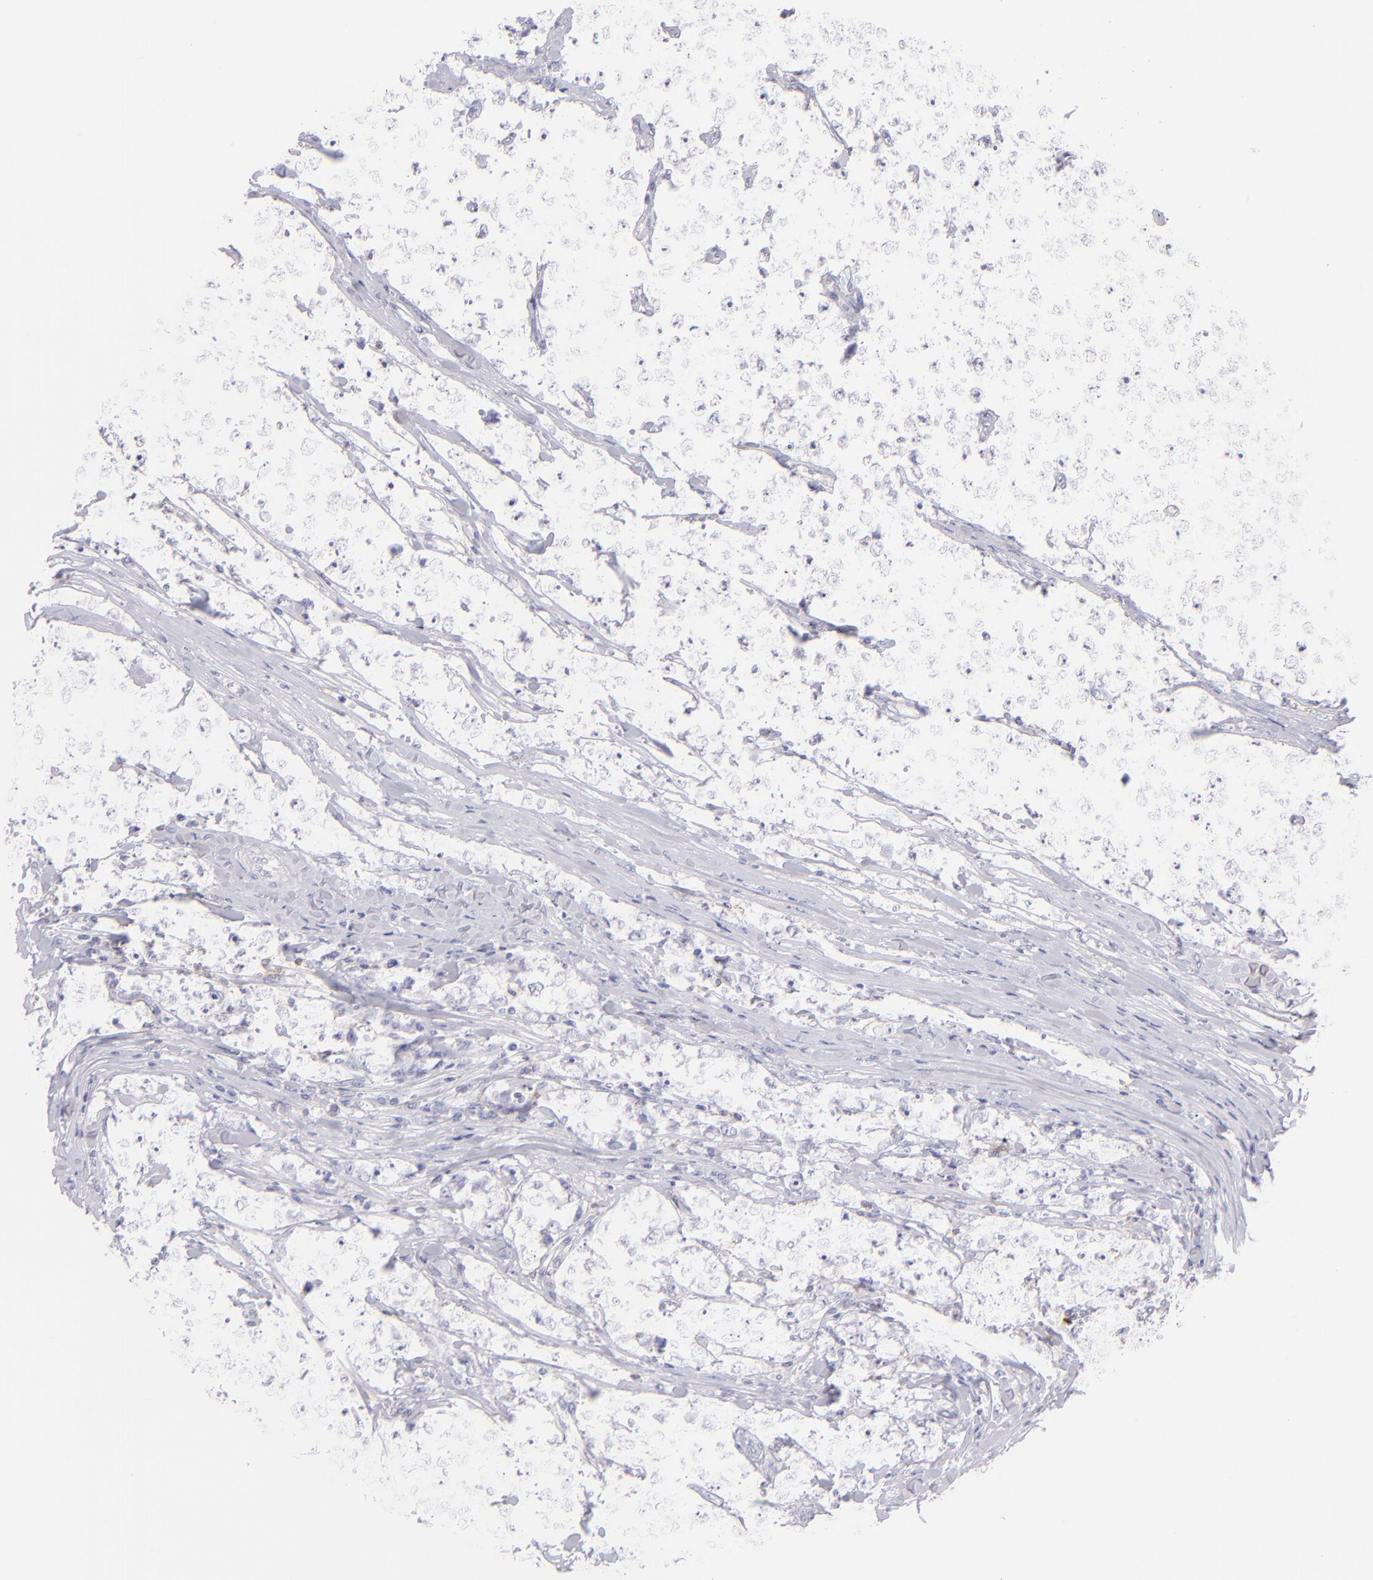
{"staining": {"intensity": "negative", "quantity": "none", "location": "none"}, "tissue": "testis cancer", "cell_type": "Tumor cells", "image_type": "cancer", "snomed": [{"axis": "morphology", "description": "Seminoma, NOS"}, {"axis": "morphology", "description": "Carcinoma, Embryonal, NOS"}, {"axis": "topography", "description": "Testis"}], "caption": "Testis seminoma was stained to show a protein in brown. There is no significant staining in tumor cells.", "gene": "CD69", "patient": {"sex": "male", "age": 30}}